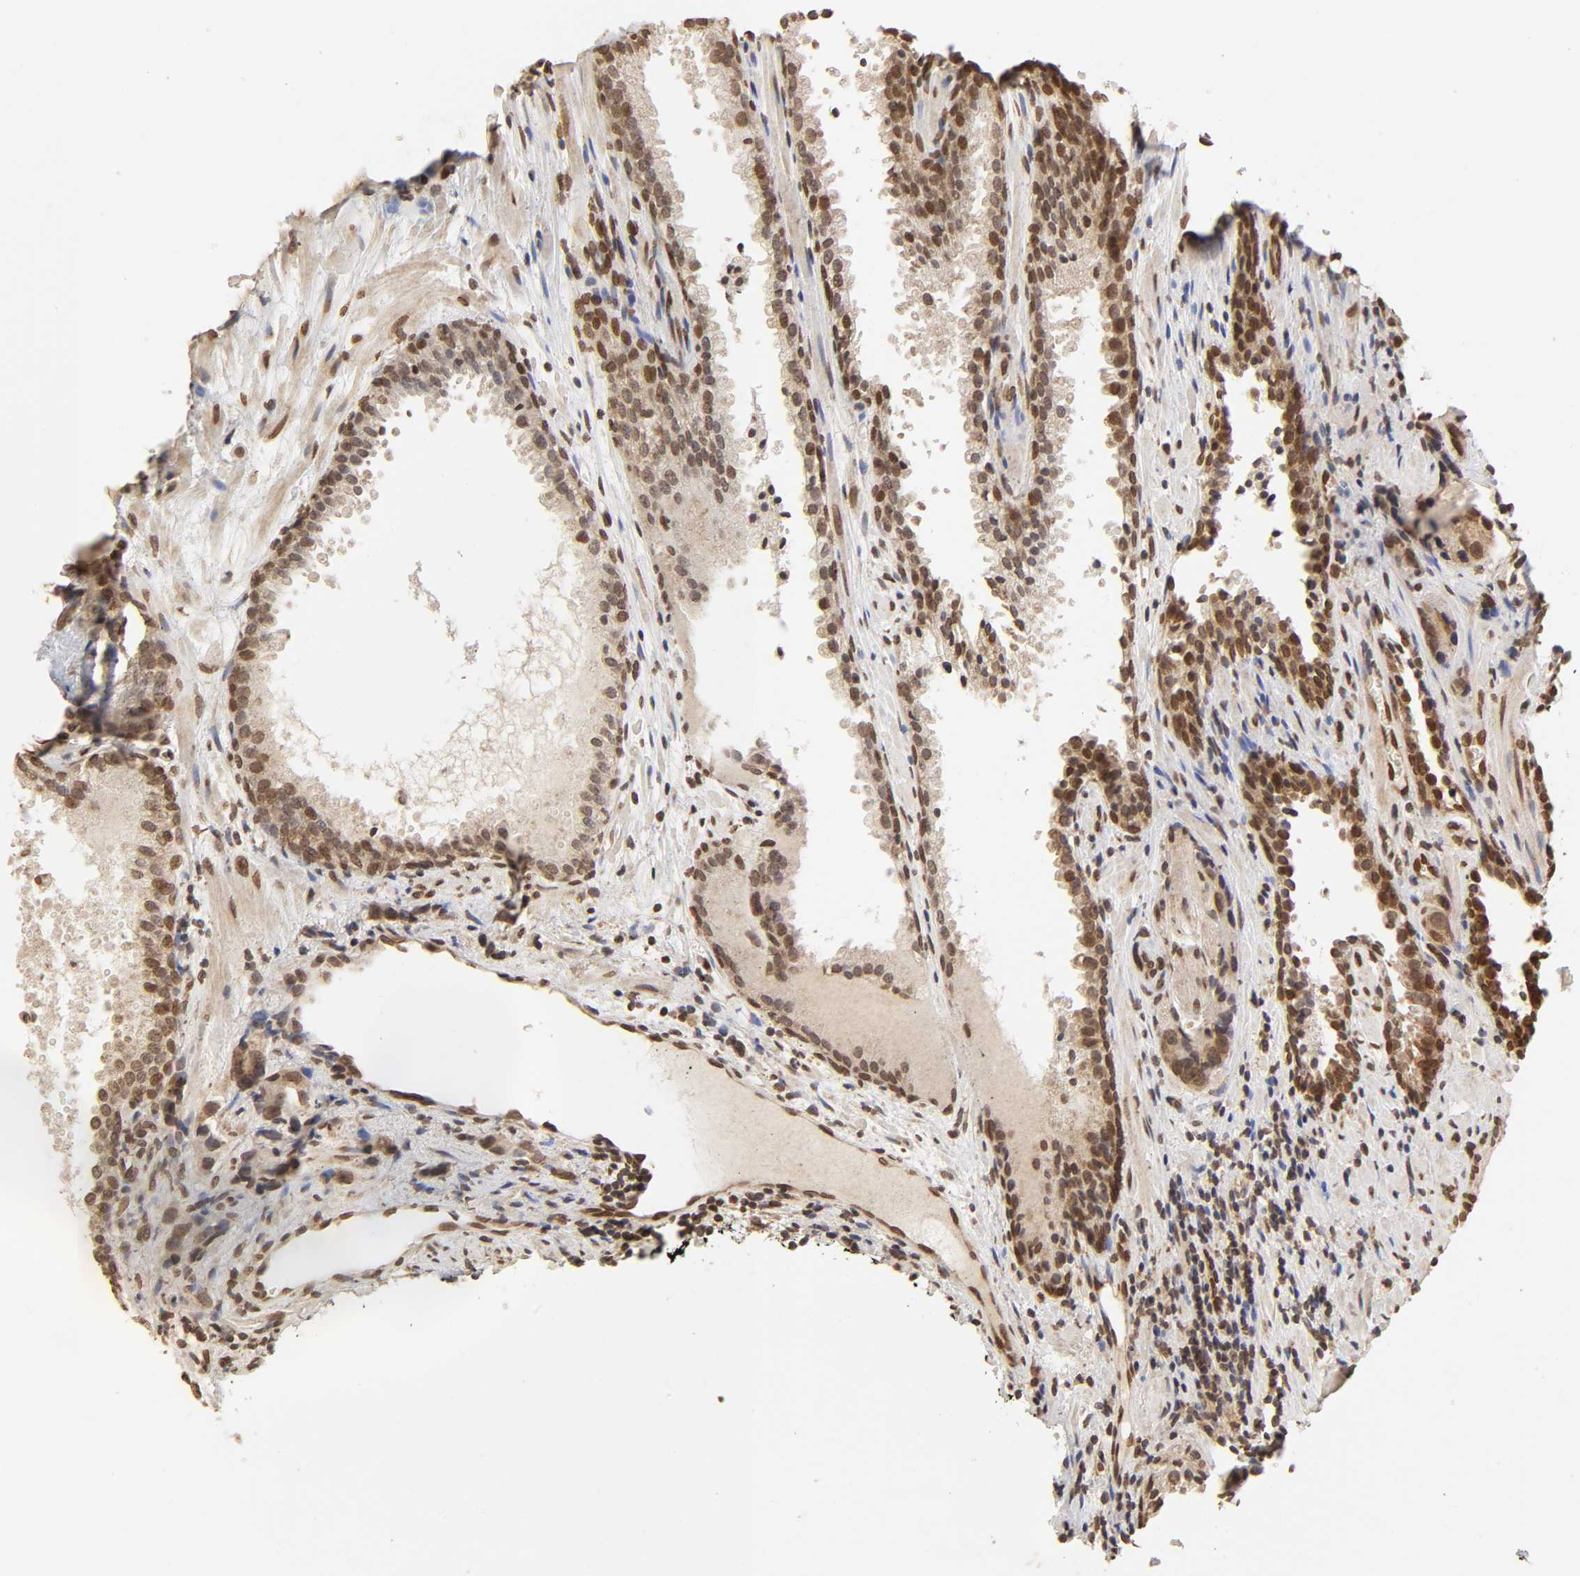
{"staining": {"intensity": "weak", "quantity": ">75%", "location": "cytoplasmic/membranous"}, "tissue": "prostate cancer", "cell_type": "Tumor cells", "image_type": "cancer", "snomed": [{"axis": "morphology", "description": "Adenocarcinoma, High grade"}, {"axis": "topography", "description": "Prostate"}], "caption": "A low amount of weak cytoplasmic/membranous staining is identified in about >75% of tumor cells in prostate cancer (adenocarcinoma (high-grade)) tissue.", "gene": "MLLT6", "patient": {"sex": "male", "age": 58}}